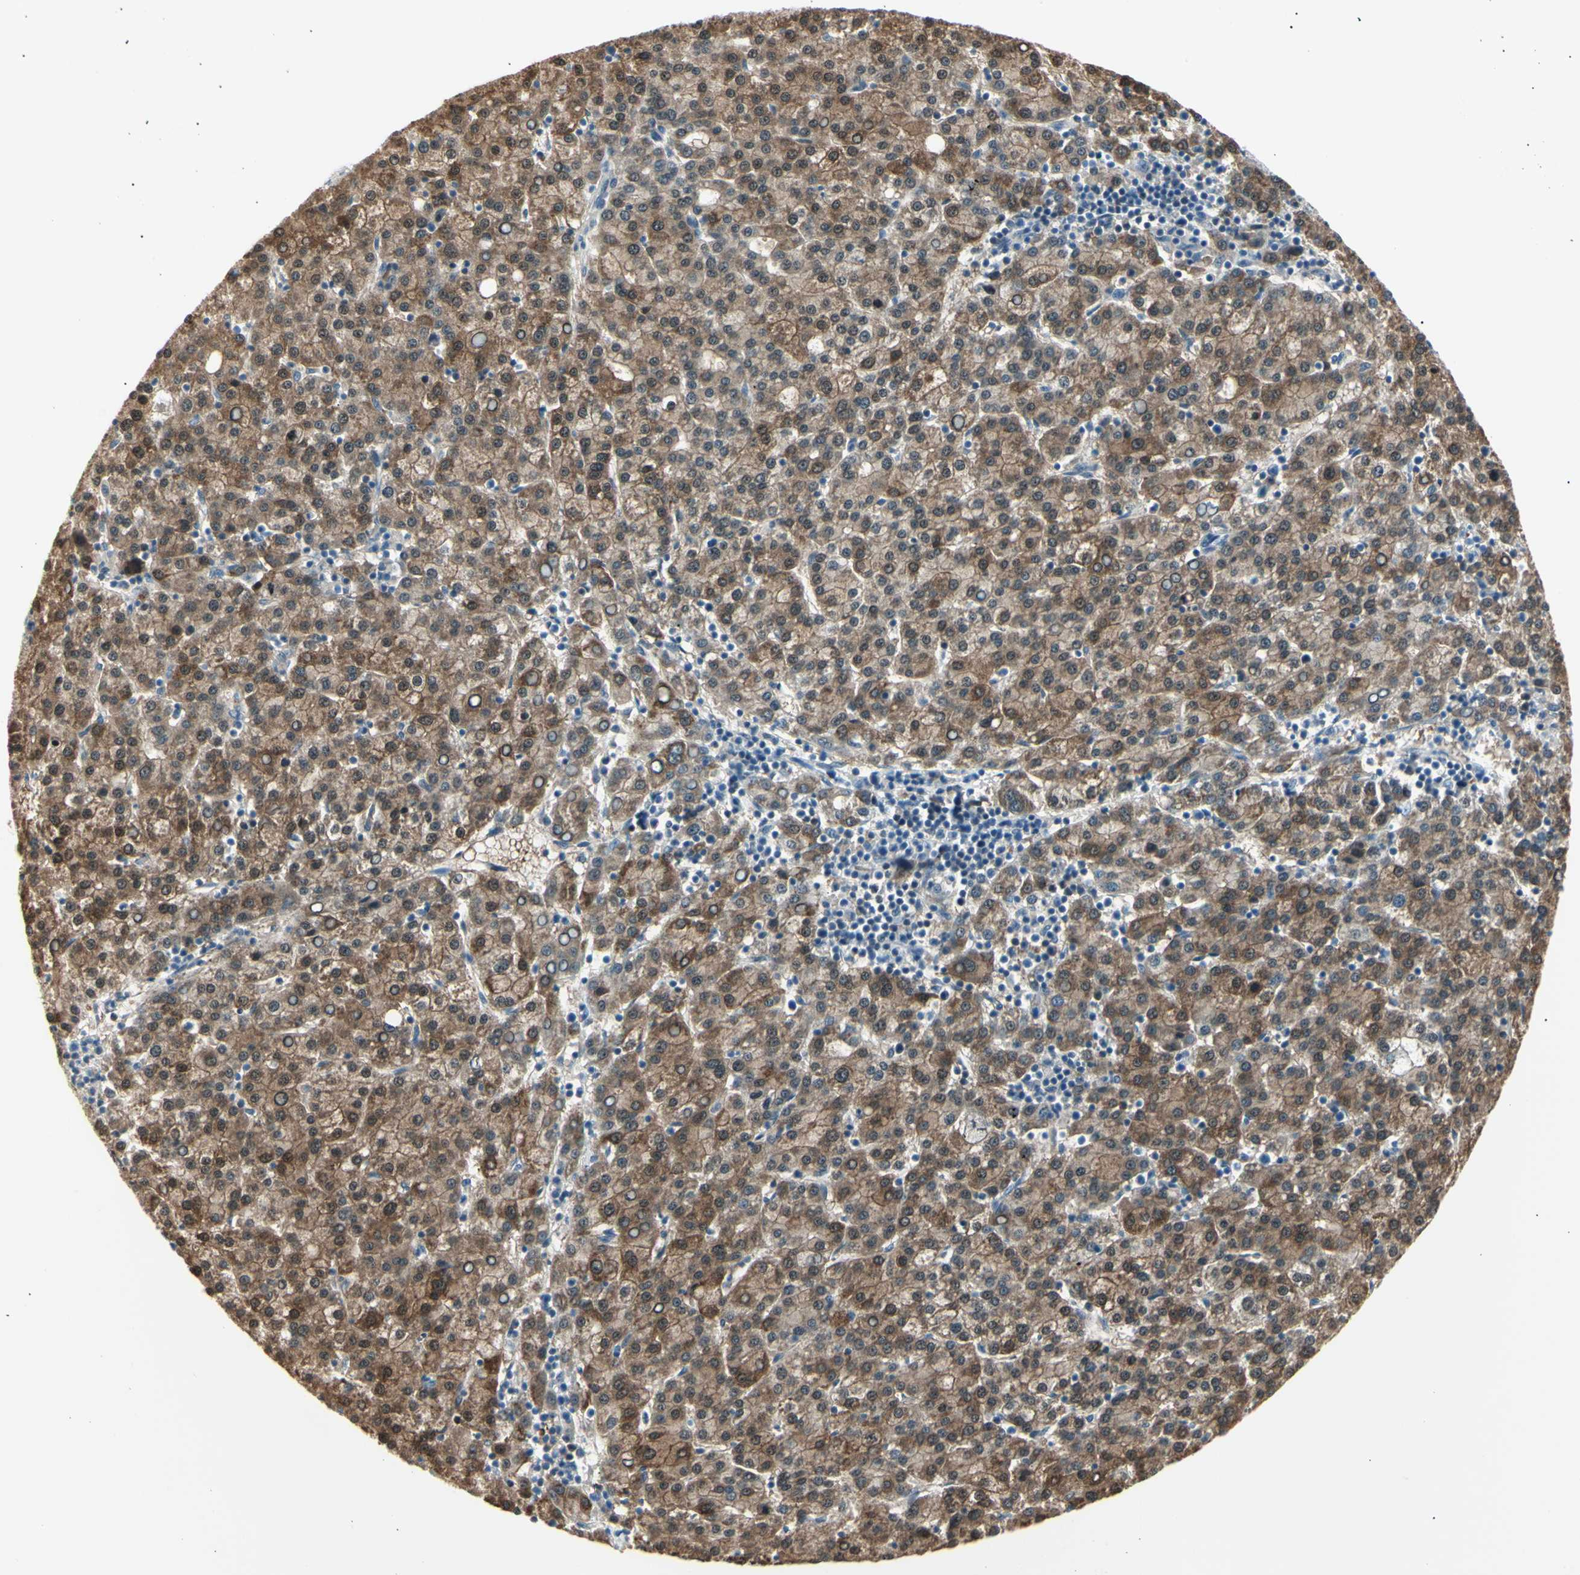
{"staining": {"intensity": "moderate", "quantity": ">75%", "location": "cytoplasmic/membranous"}, "tissue": "liver cancer", "cell_type": "Tumor cells", "image_type": "cancer", "snomed": [{"axis": "morphology", "description": "Carcinoma, Hepatocellular, NOS"}, {"axis": "topography", "description": "Liver"}], "caption": "Protein staining of liver cancer tissue reveals moderate cytoplasmic/membranous staining in about >75% of tumor cells.", "gene": "LHPP", "patient": {"sex": "female", "age": 58}}